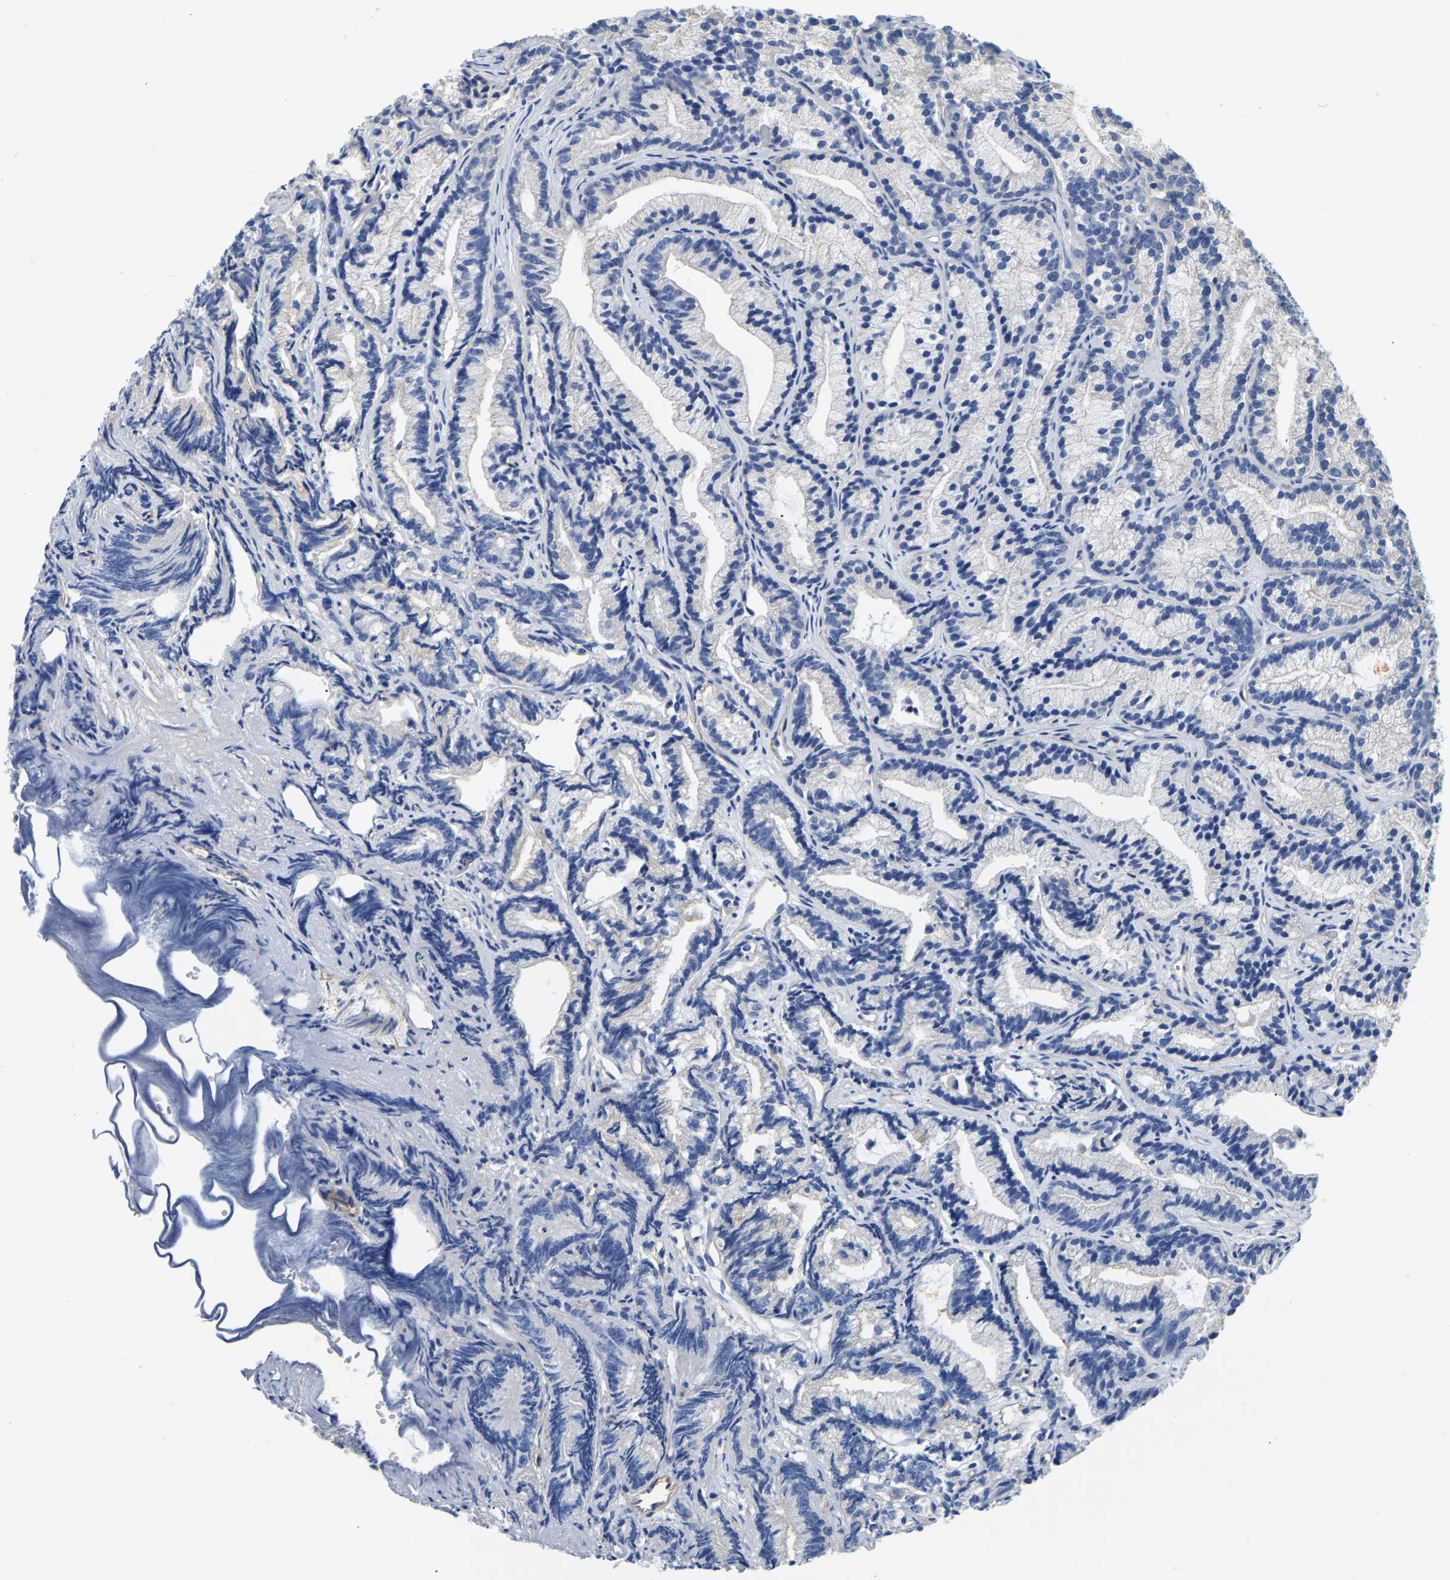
{"staining": {"intensity": "weak", "quantity": "<25%", "location": "cytoplasmic/membranous"}, "tissue": "prostate cancer", "cell_type": "Tumor cells", "image_type": "cancer", "snomed": [{"axis": "morphology", "description": "Adenocarcinoma, Low grade"}, {"axis": "topography", "description": "Prostate"}], "caption": "IHC micrograph of low-grade adenocarcinoma (prostate) stained for a protein (brown), which exhibits no expression in tumor cells. The staining was performed using DAB to visualize the protein expression in brown, while the nuclei were stained in blue with hematoxylin (Magnification: 20x).", "gene": "CSDE1", "patient": {"sex": "male", "age": 89}}